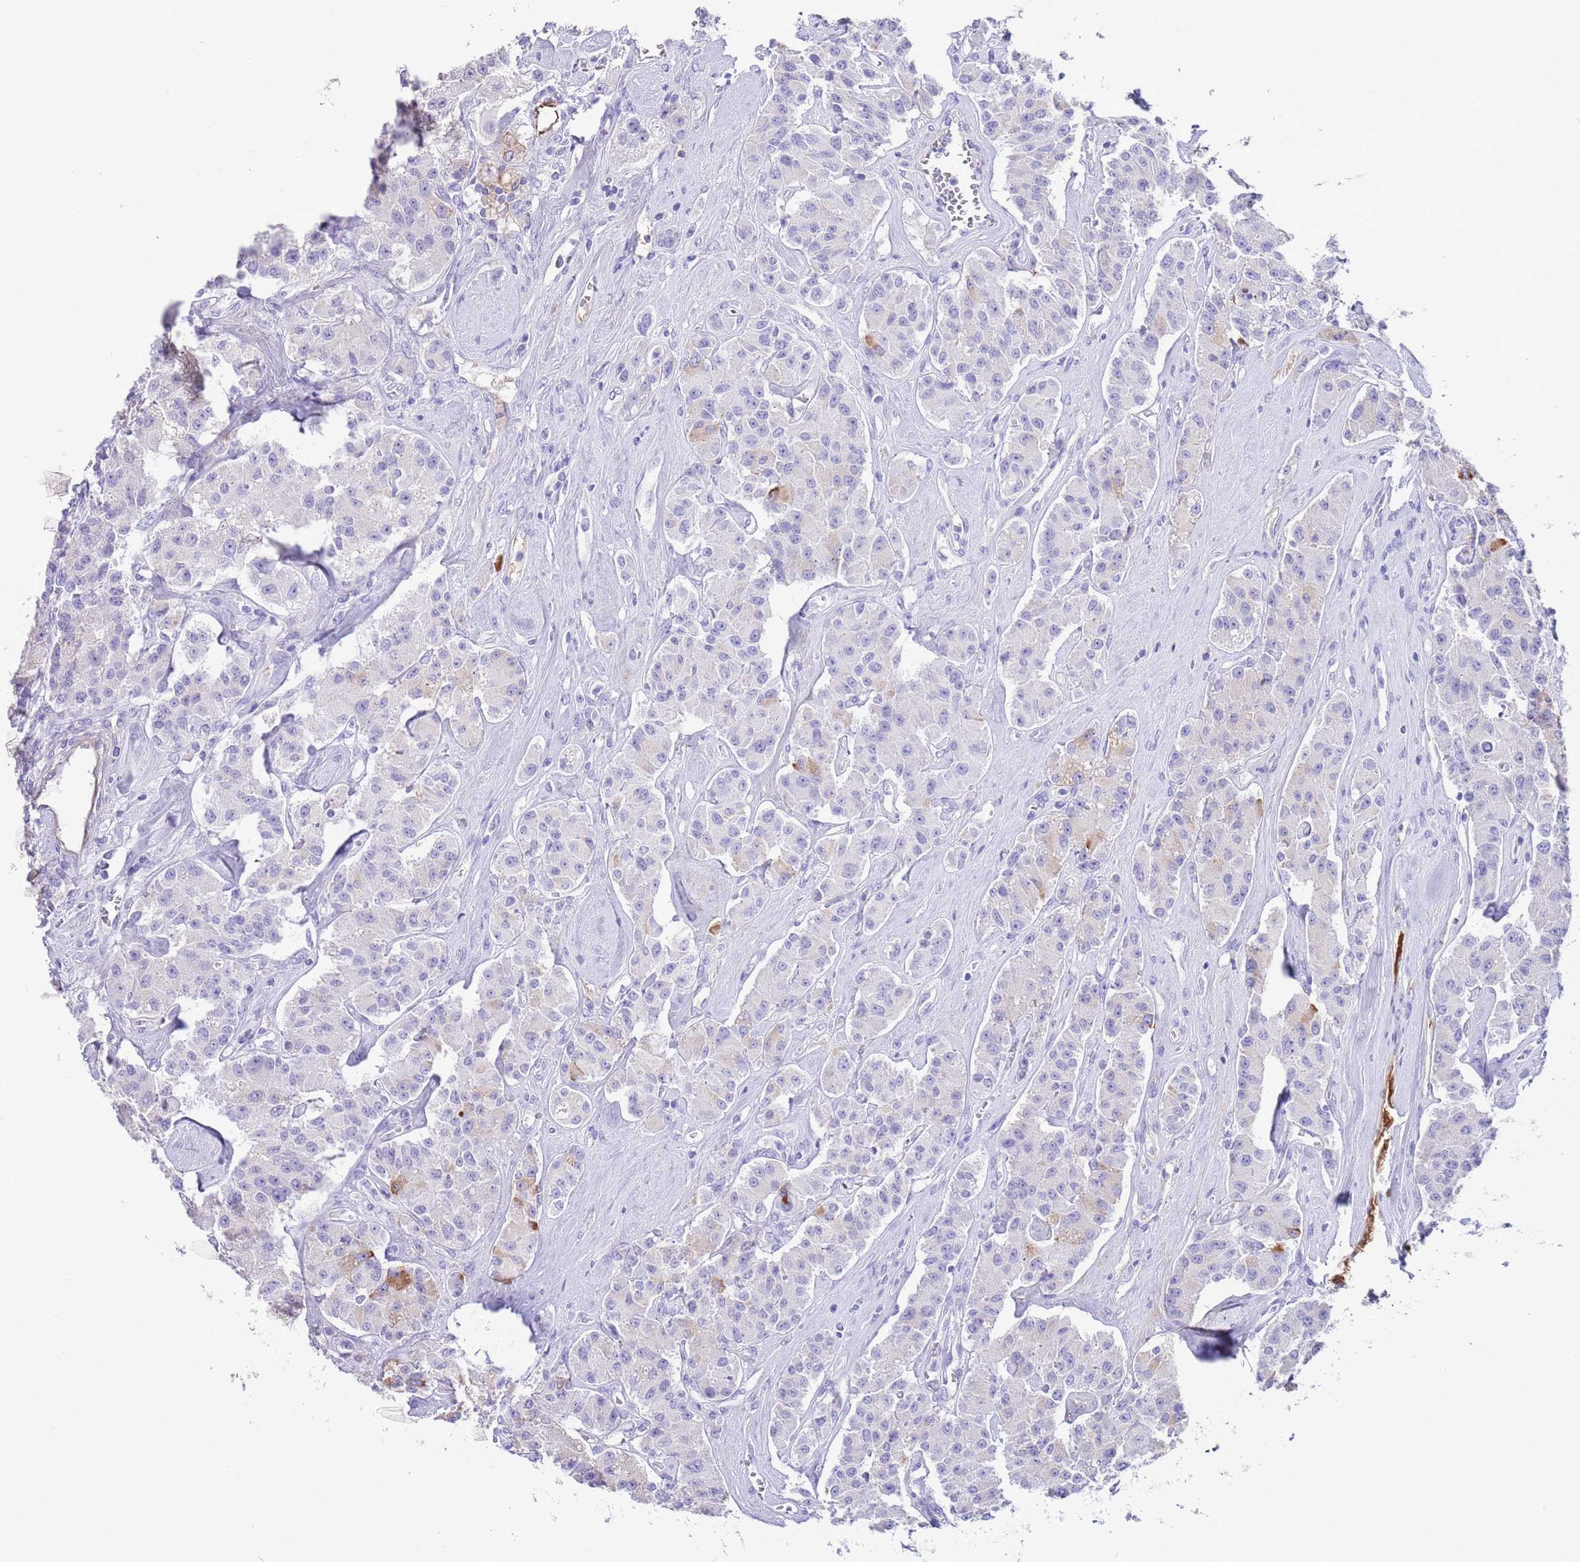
{"staining": {"intensity": "negative", "quantity": "none", "location": "none"}, "tissue": "carcinoid", "cell_type": "Tumor cells", "image_type": "cancer", "snomed": [{"axis": "morphology", "description": "Carcinoid, malignant, NOS"}, {"axis": "topography", "description": "Pancreas"}], "caption": "Tumor cells are negative for brown protein staining in malignant carcinoid.", "gene": "IGF1", "patient": {"sex": "male", "age": 41}}